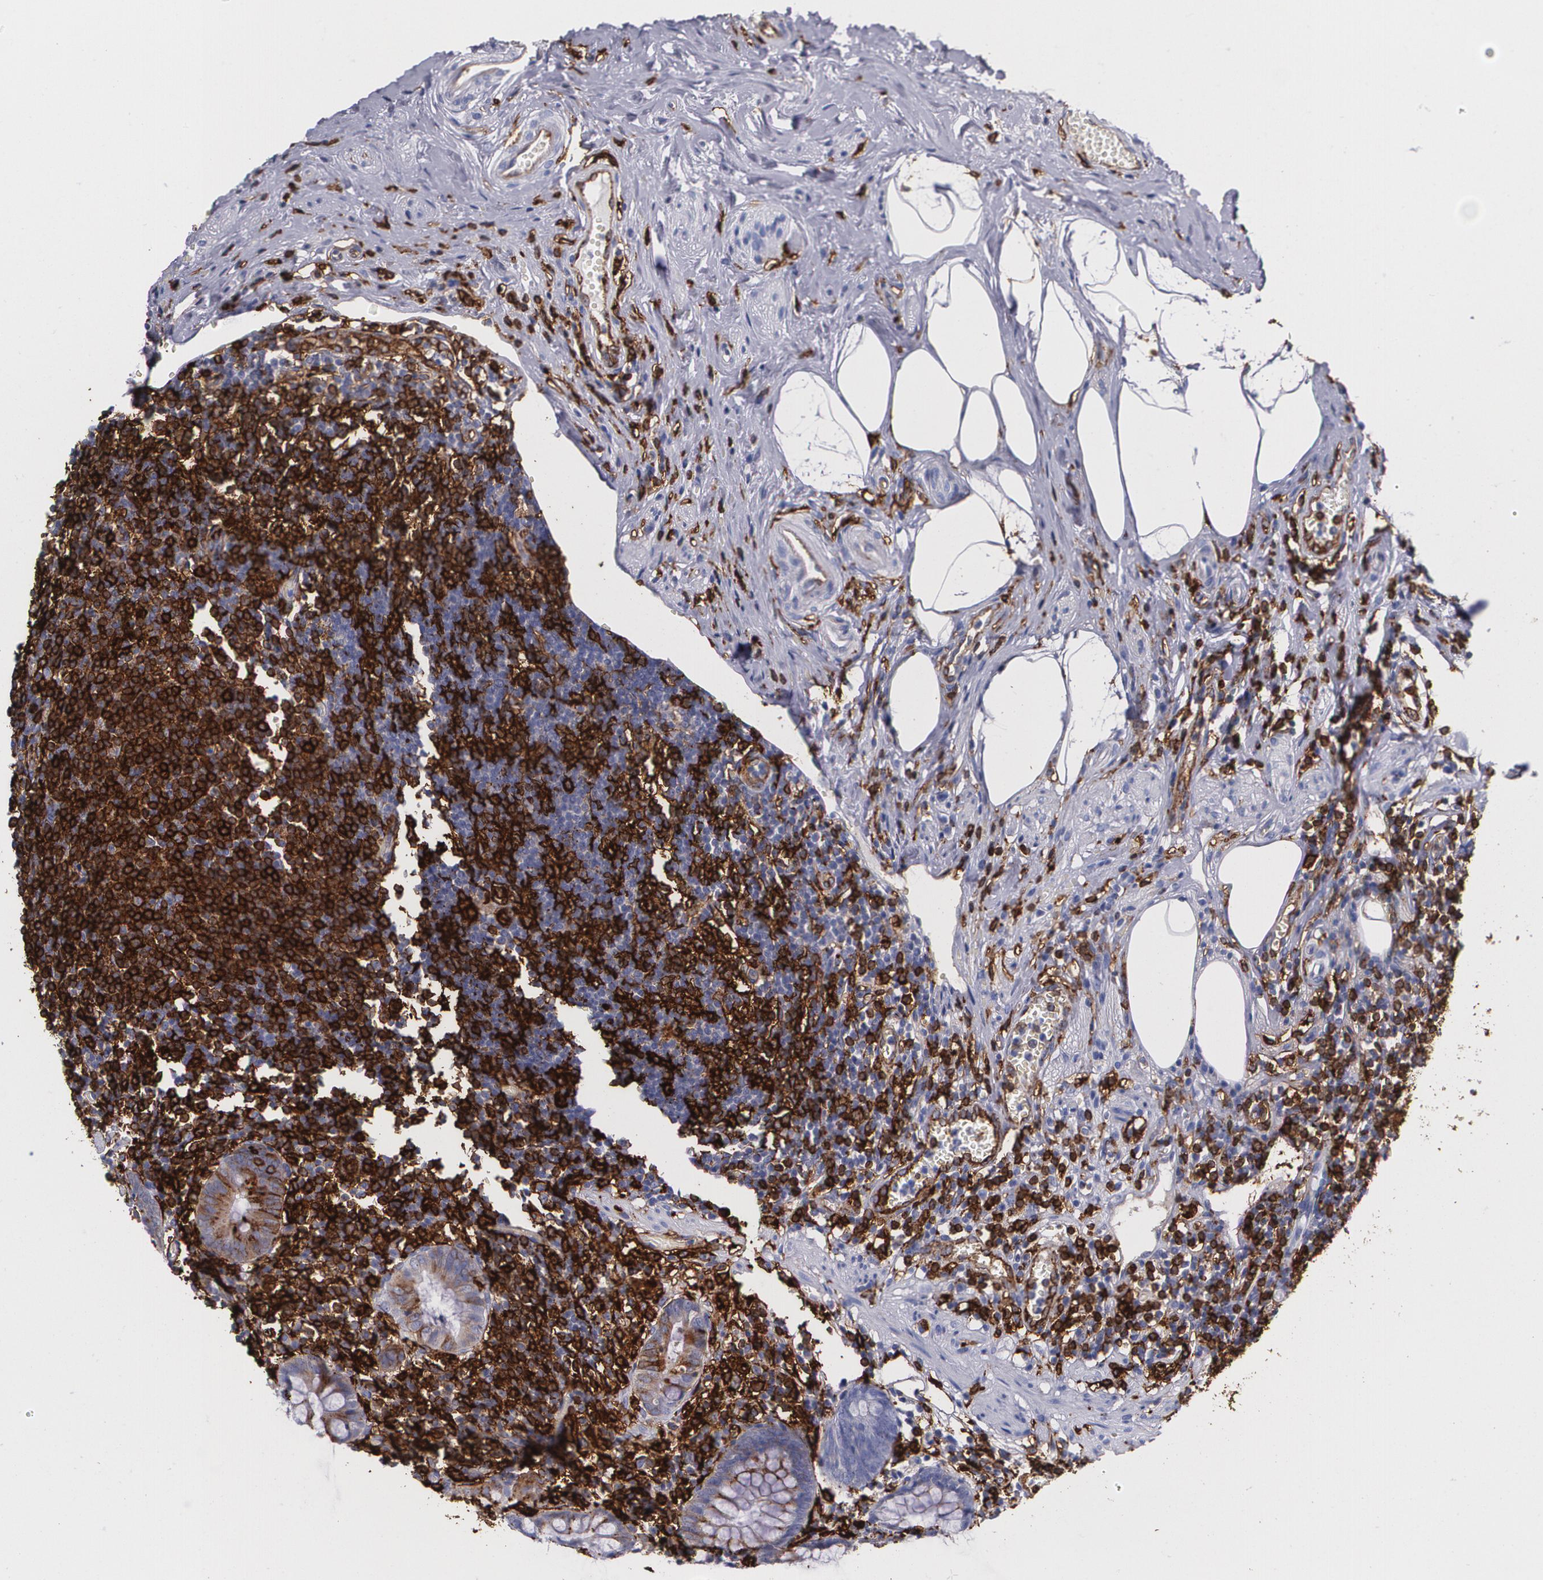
{"staining": {"intensity": "weak", "quantity": ">75%", "location": "cytoplasmic/membranous"}, "tissue": "appendix", "cell_type": "Glandular cells", "image_type": "normal", "snomed": [{"axis": "morphology", "description": "Normal tissue, NOS"}, {"axis": "topography", "description": "Appendix"}], "caption": "Appendix stained with immunohistochemistry demonstrates weak cytoplasmic/membranous staining in about >75% of glandular cells. (Brightfield microscopy of DAB IHC at high magnification).", "gene": "HLA", "patient": {"sex": "male", "age": 38}}